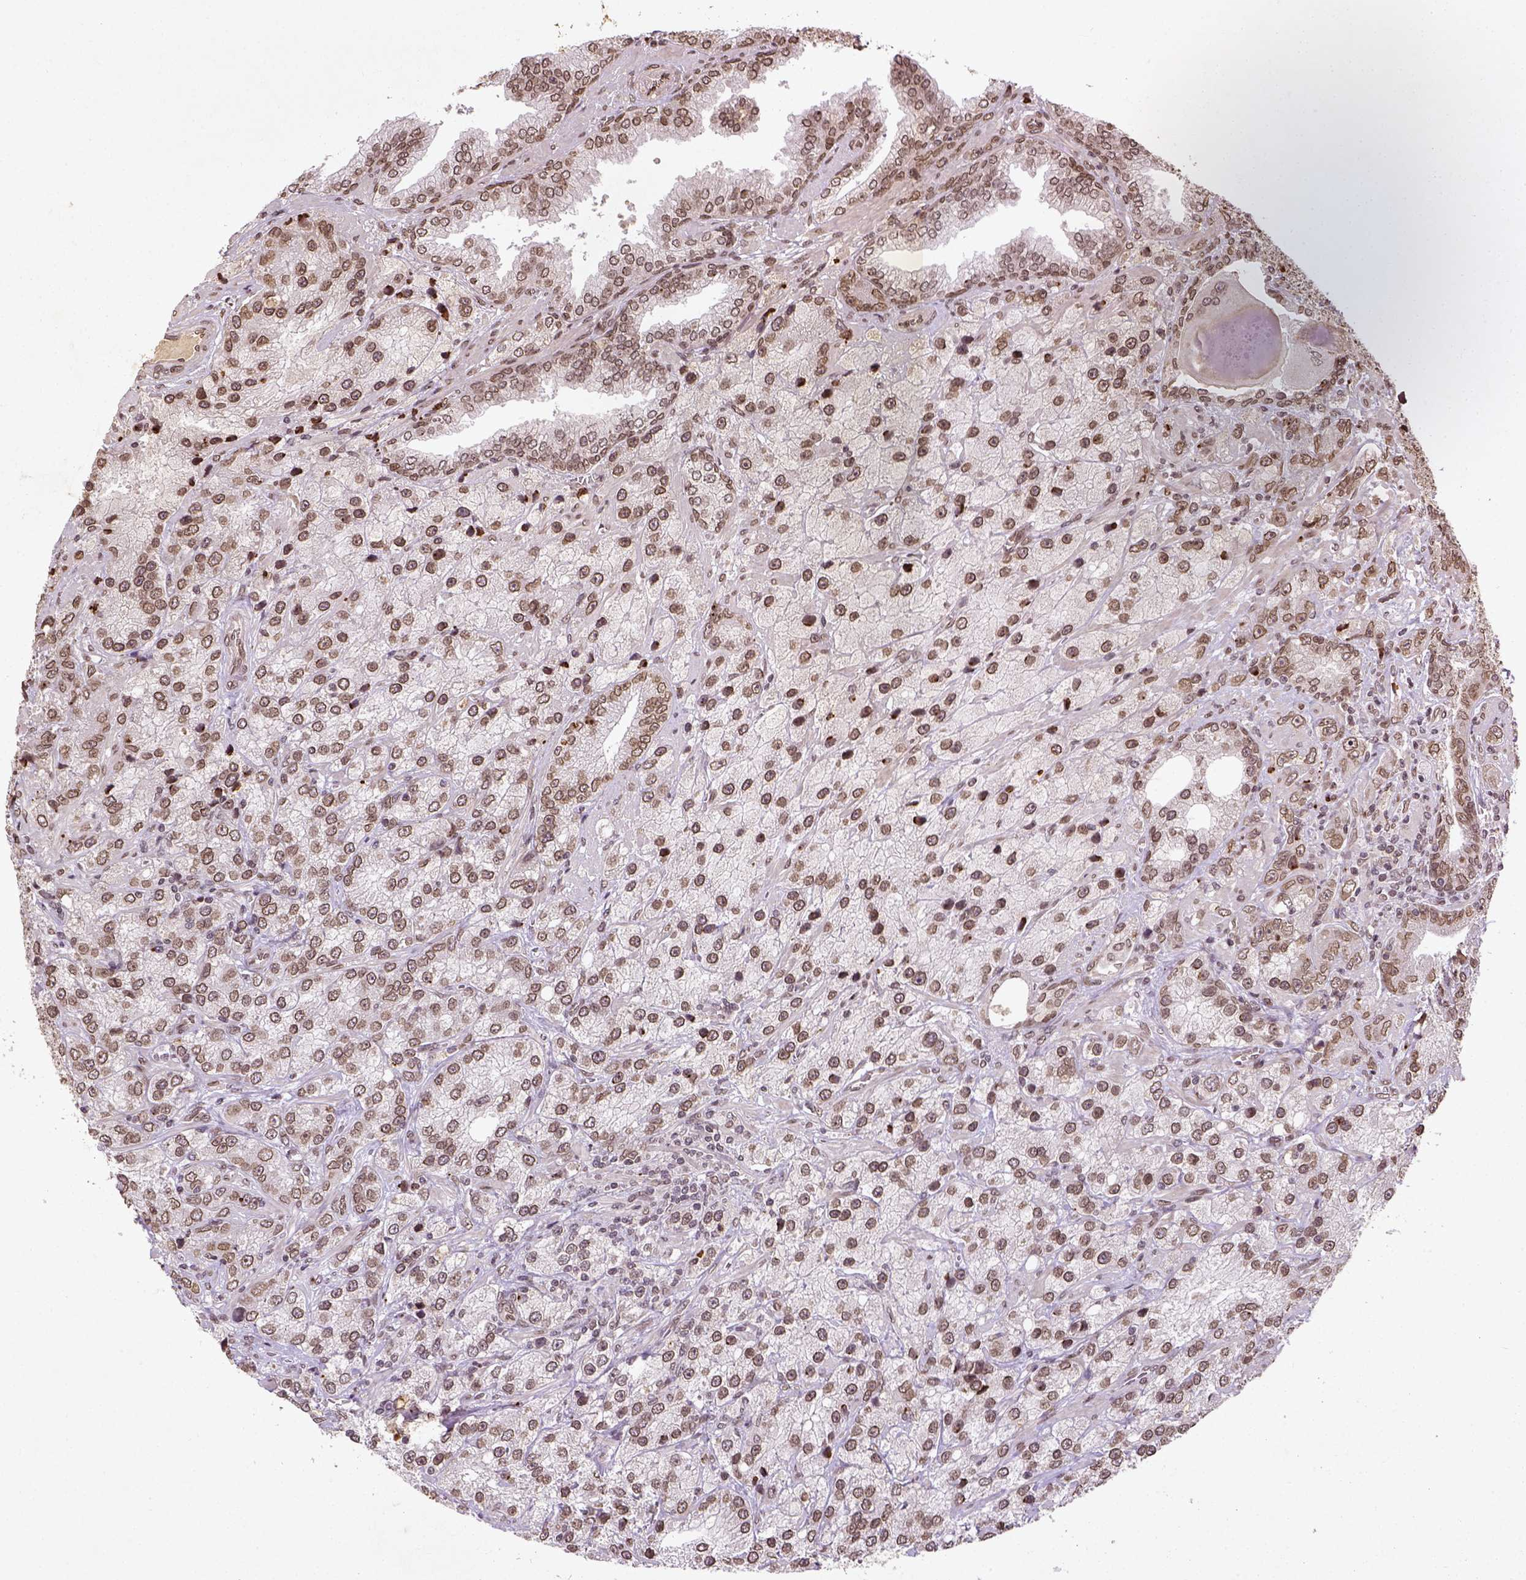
{"staining": {"intensity": "moderate", "quantity": ">75%", "location": "nuclear"}, "tissue": "prostate cancer", "cell_type": "Tumor cells", "image_type": "cancer", "snomed": [{"axis": "morphology", "description": "Adenocarcinoma, NOS"}, {"axis": "topography", "description": "Prostate"}], "caption": "Immunohistochemistry histopathology image of neoplastic tissue: human prostate cancer (adenocarcinoma) stained using immunohistochemistry shows medium levels of moderate protein expression localized specifically in the nuclear of tumor cells, appearing as a nuclear brown color.", "gene": "BANF1", "patient": {"sex": "male", "age": 63}}